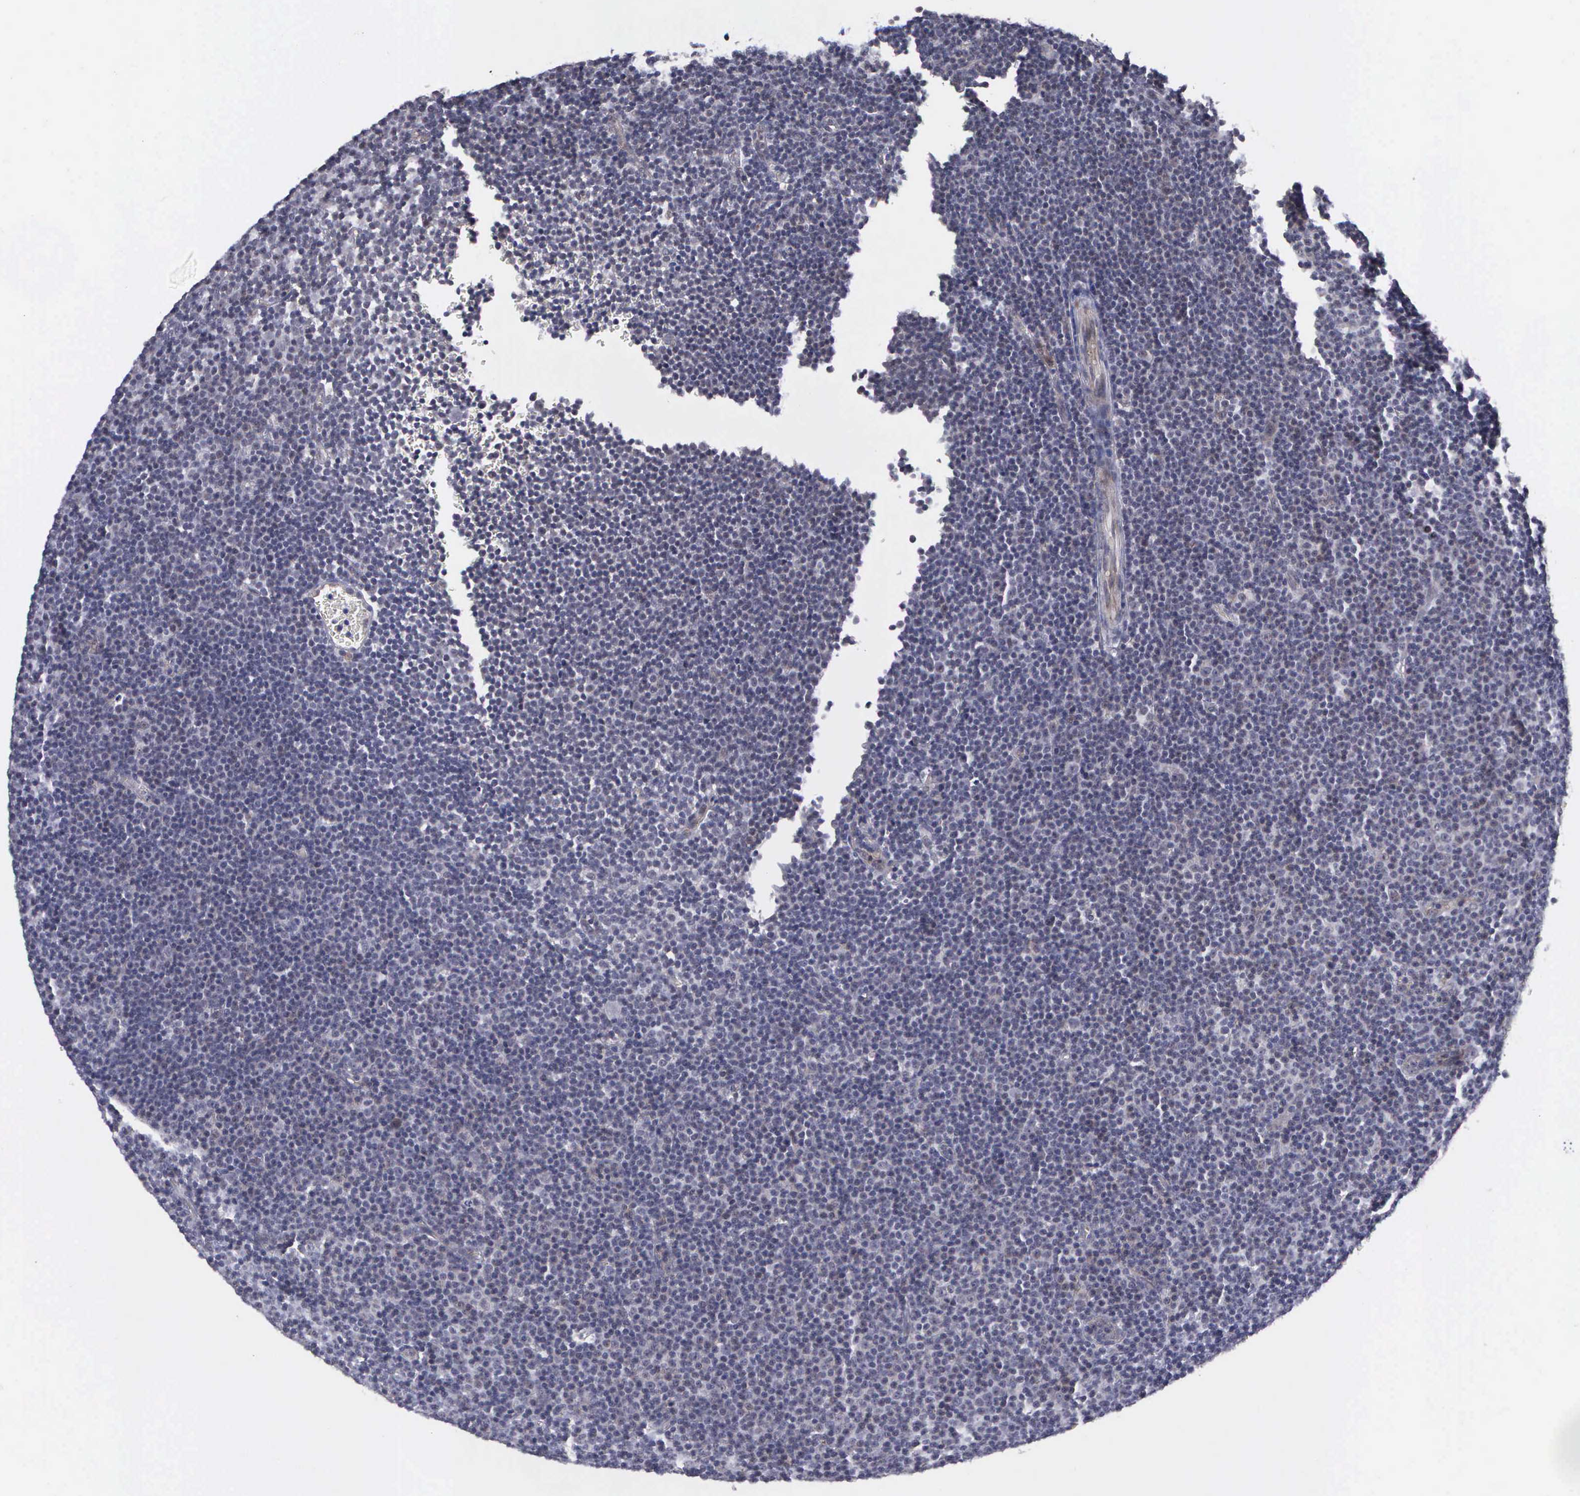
{"staining": {"intensity": "weak", "quantity": "<25%", "location": "cytoplasmic/membranous"}, "tissue": "lymphoma", "cell_type": "Tumor cells", "image_type": "cancer", "snomed": [{"axis": "morphology", "description": "Malignant lymphoma, non-Hodgkin's type, Low grade"}, {"axis": "topography", "description": "Lymph node"}], "caption": "The immunohistochemistry micrograph has no significant positivity in tumor cells of malignant lymphoma, non-Hodgkin's type (low-grade) tissue.", "gene": "MAP3K9", "patient": {"sex": "male", "age": 57}}